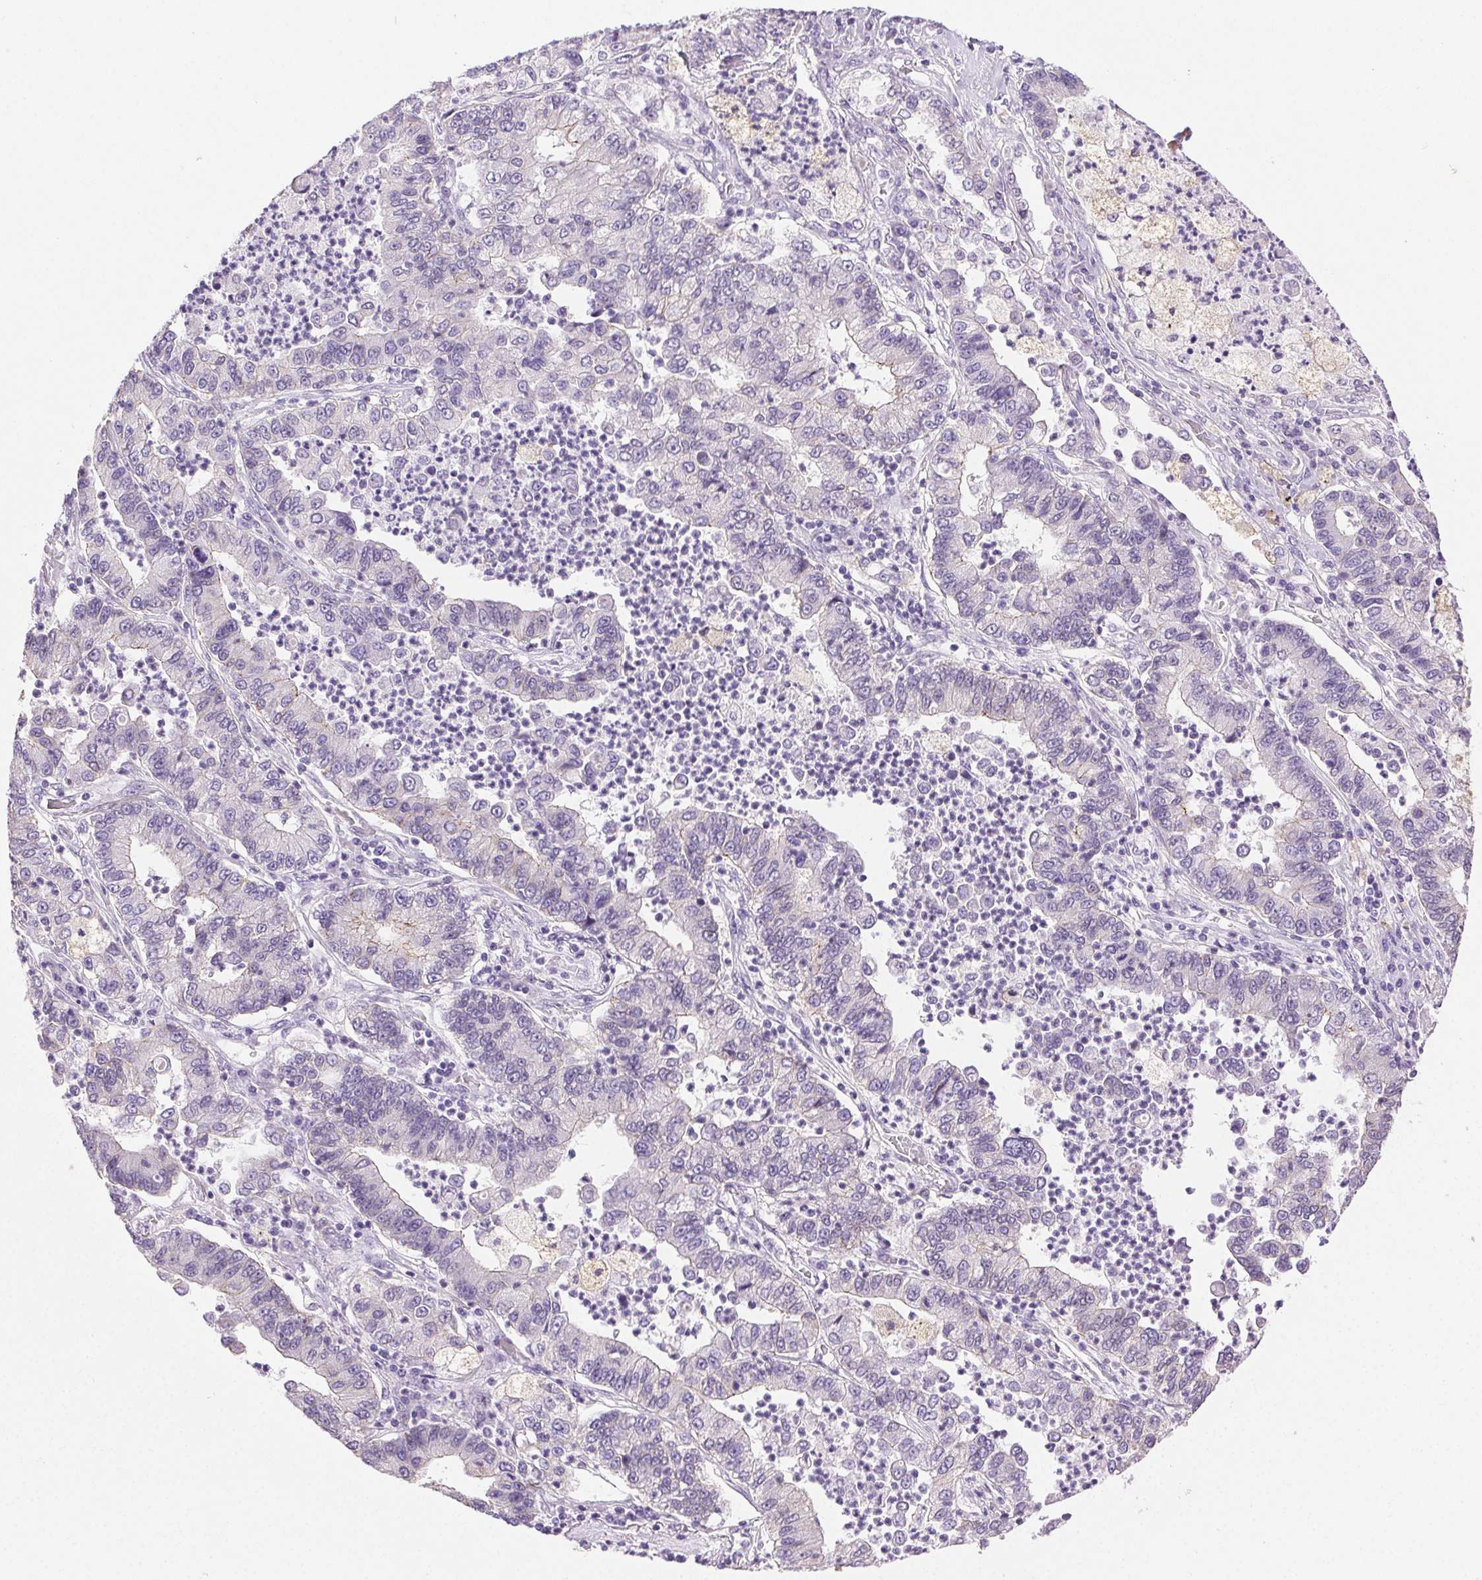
{"staining": {"intensity": "weak", "quantity": "<25%", "location": "cytoplasmic/membranous"}, "tissue": "lung cancer", "cell_type": "Tumor cells", "image_type": "cancer", "snomed": [{"axis": "morphology", "description": "Adenocarcinoma, NOS"}, {"axis": "topography", "description": "Lung"}], "caption": "This is a micrograph of immunohistochemistry (IHC) staining of adenocarcinoma (lung), which shows no expression in tumor cells.", "gene": "CLDN10", "patient": {"sex": "female", "age": 57}}